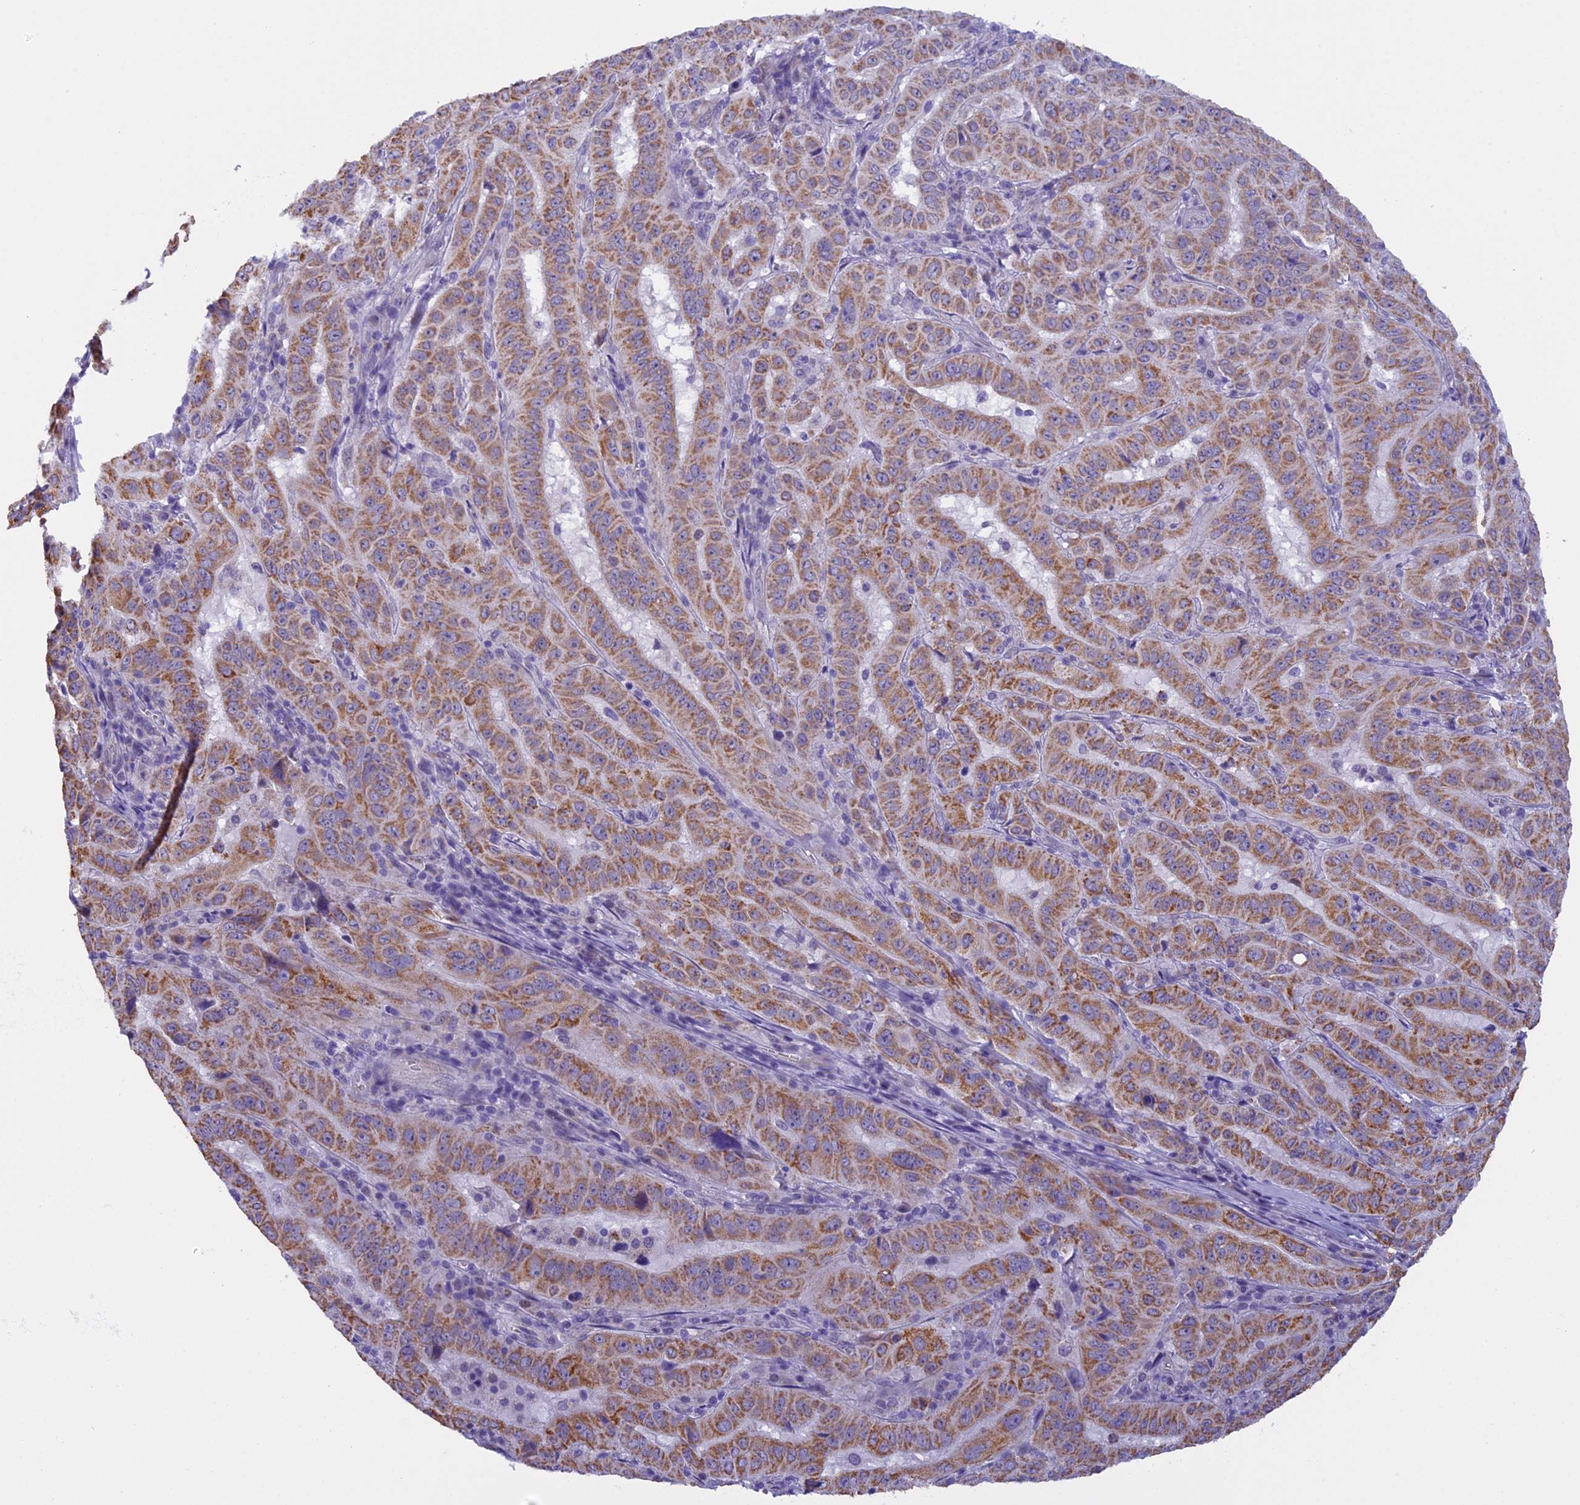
{"staining": {"intensity": "moderate", "quantity": ">75%", "location": "cytoplasmic/membranous"}, "tissue": "pancreatic cancer", "cell_type": "Tumor cells", "image_type": "cancer", "snomed": [{"axis": "morphology", "description": "Adenocarcinoma, NOS"}, {"axis": "topography", "description": "Pancreas"}], "caption": "A brown stain shows moderate cytoplasmic/membranous expression of a protein in human pancreatic cancer (adenocarcinoma) tumor cells. The protein is shown in brown color, while the nuclei are stained blue.", "gene": "ZNF317", "patient": {"sex": "male", "age": 63}}